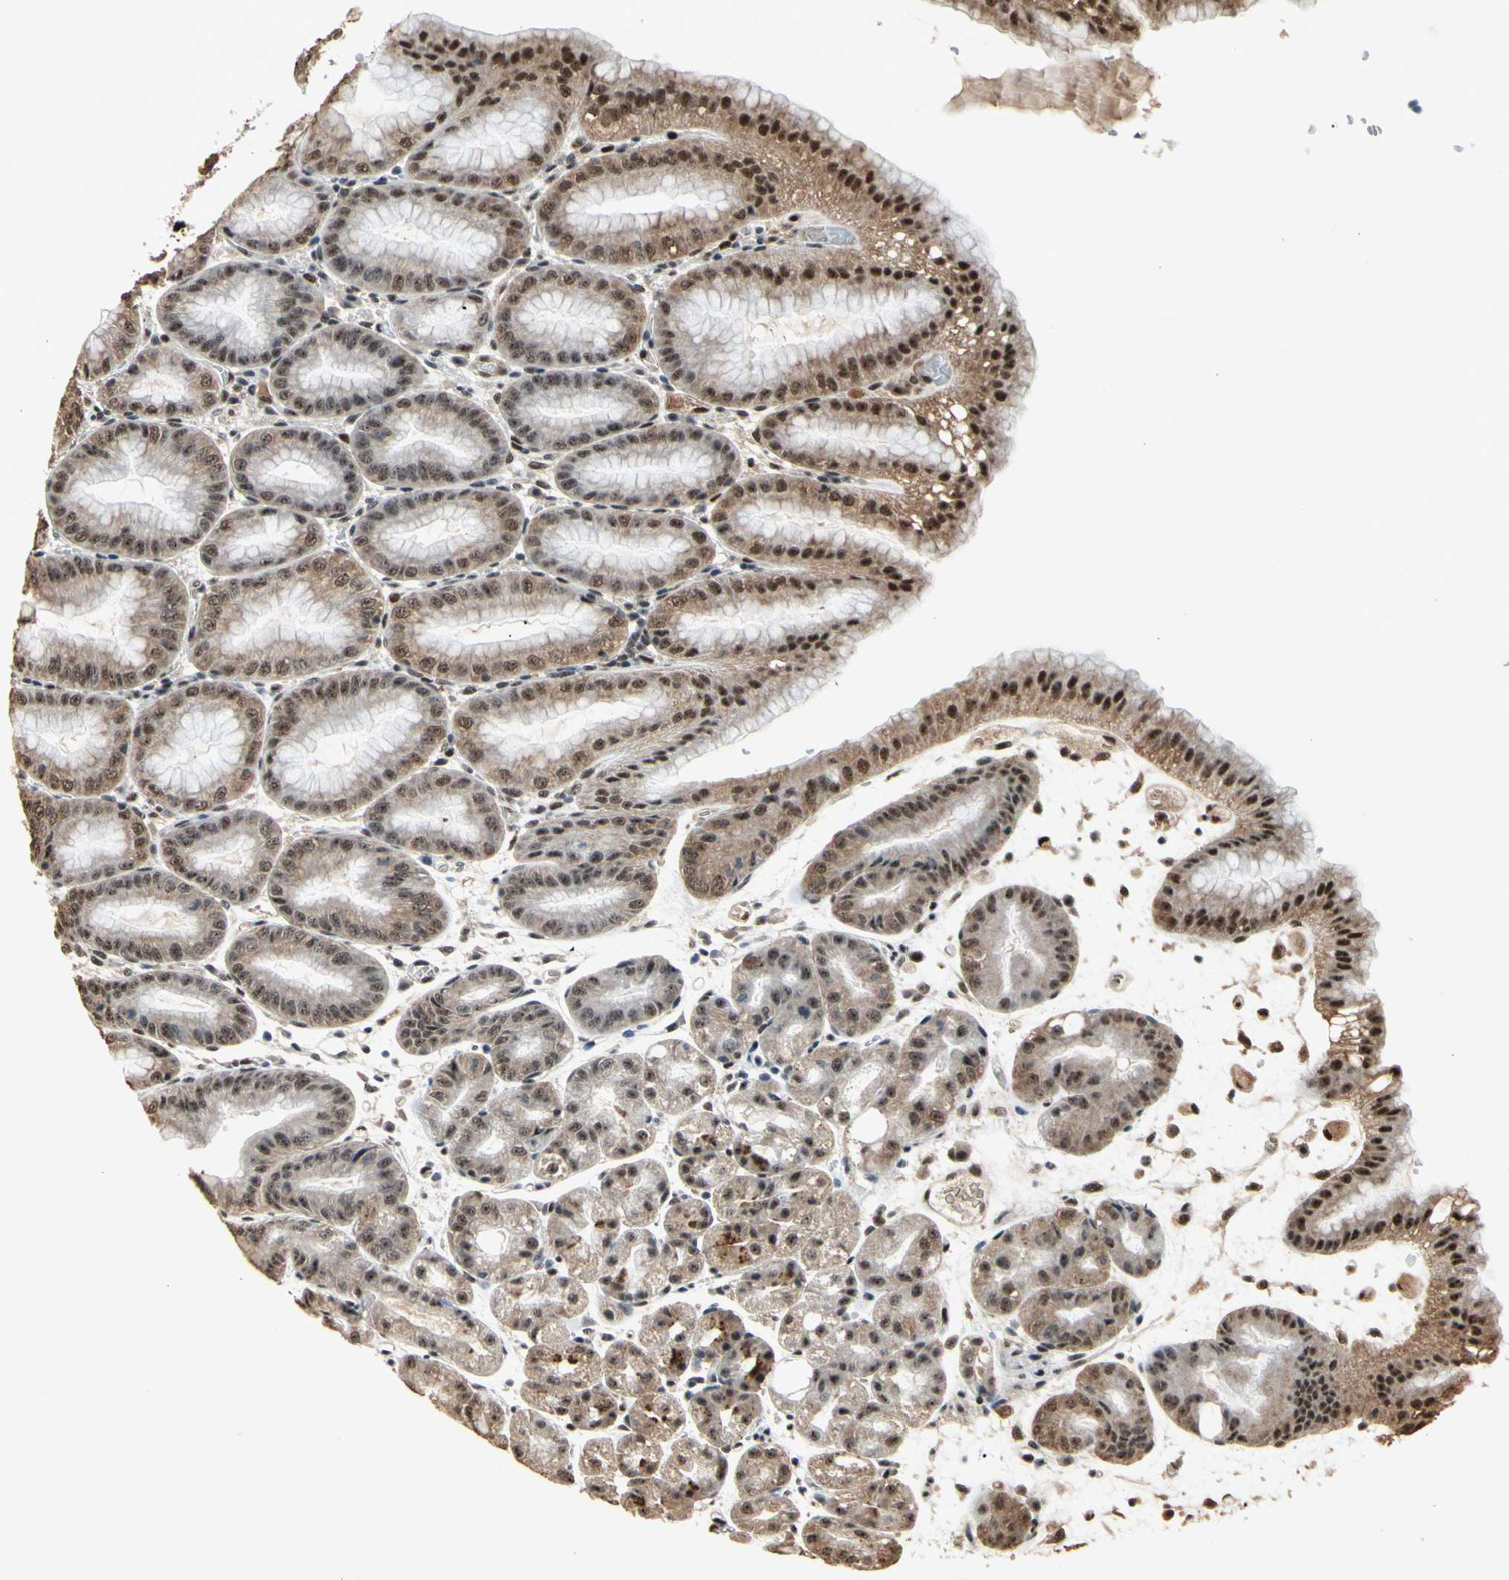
{"staining": {"intensity": "moderate", "quantity": ">75%", "location": "cytoplasmic/membranous,nuclear"}, "tissue": "stomach", "cell_type": "Glandular cells", "image_type": "normal", "snomed": [{"axis": "morphology", "description": "Normal tissue, NOS"}, {"axis": "topography", "description": "Stomach, lower"}], "caption": "DAB immunohistochemical staining of normal human stomach displays moderate cytoplasmic/membranous,nuclear protein positivity in approximately >75% of glandular cells.", "gene": "PML", "patient": {"sex": "male", "age": 71}}